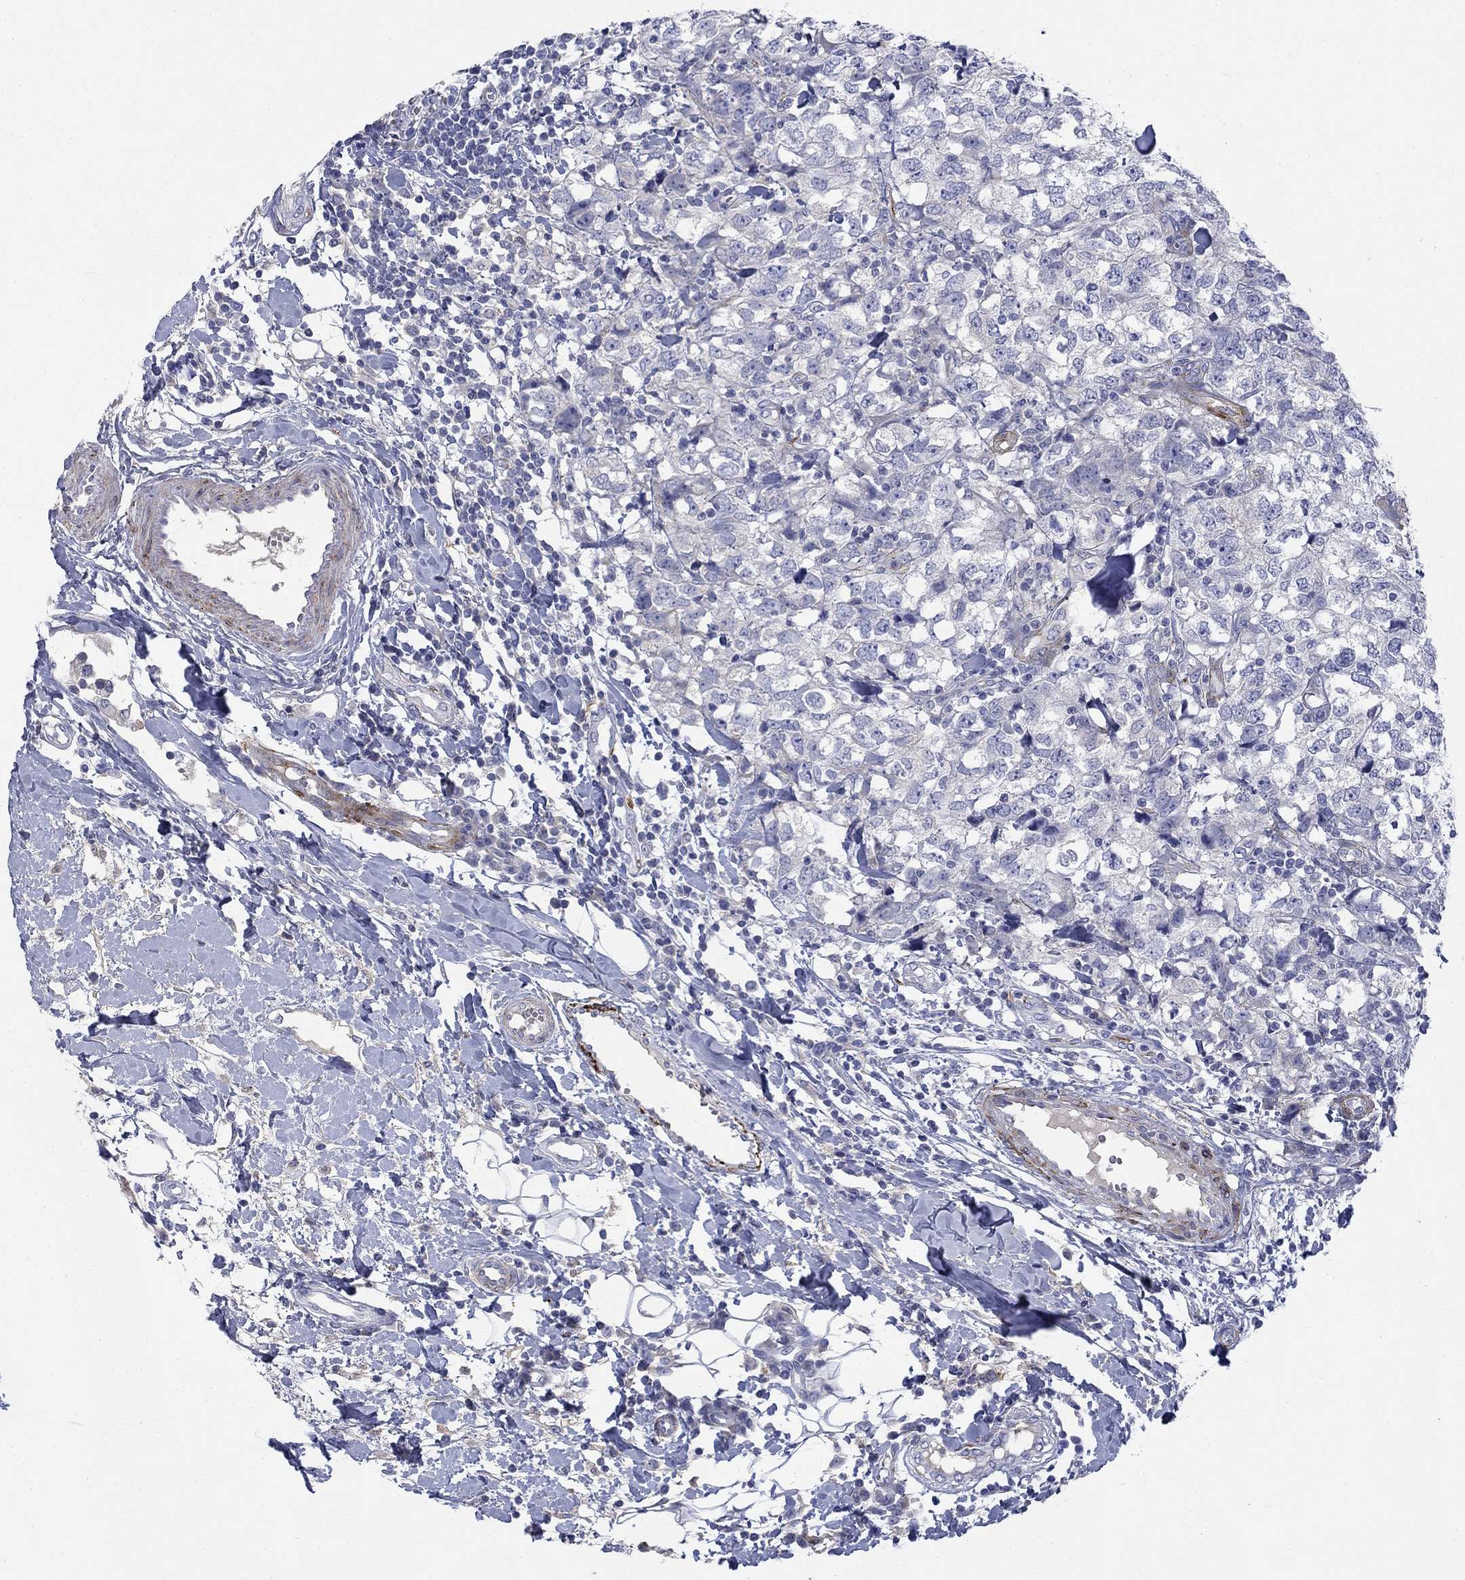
{"staining": {"intensity": "negative", "quantity": "none", "location": "none"}, "tissue": "breast cancer", "cell_type": "Tumor cells", "image_type": "cancer", "snomed": [{"axis": "morphology", "description": "Duct carcinoma"}, {"axis": "topography", "description": "Breast"}], "caption": "DAB immunohistochemical staining of invasive ductal carcinoma (breast) reveals no significant staining in tumor cells.", "gene": "PTPRZ1", "patient": {"sex": "female", "age": 30}}